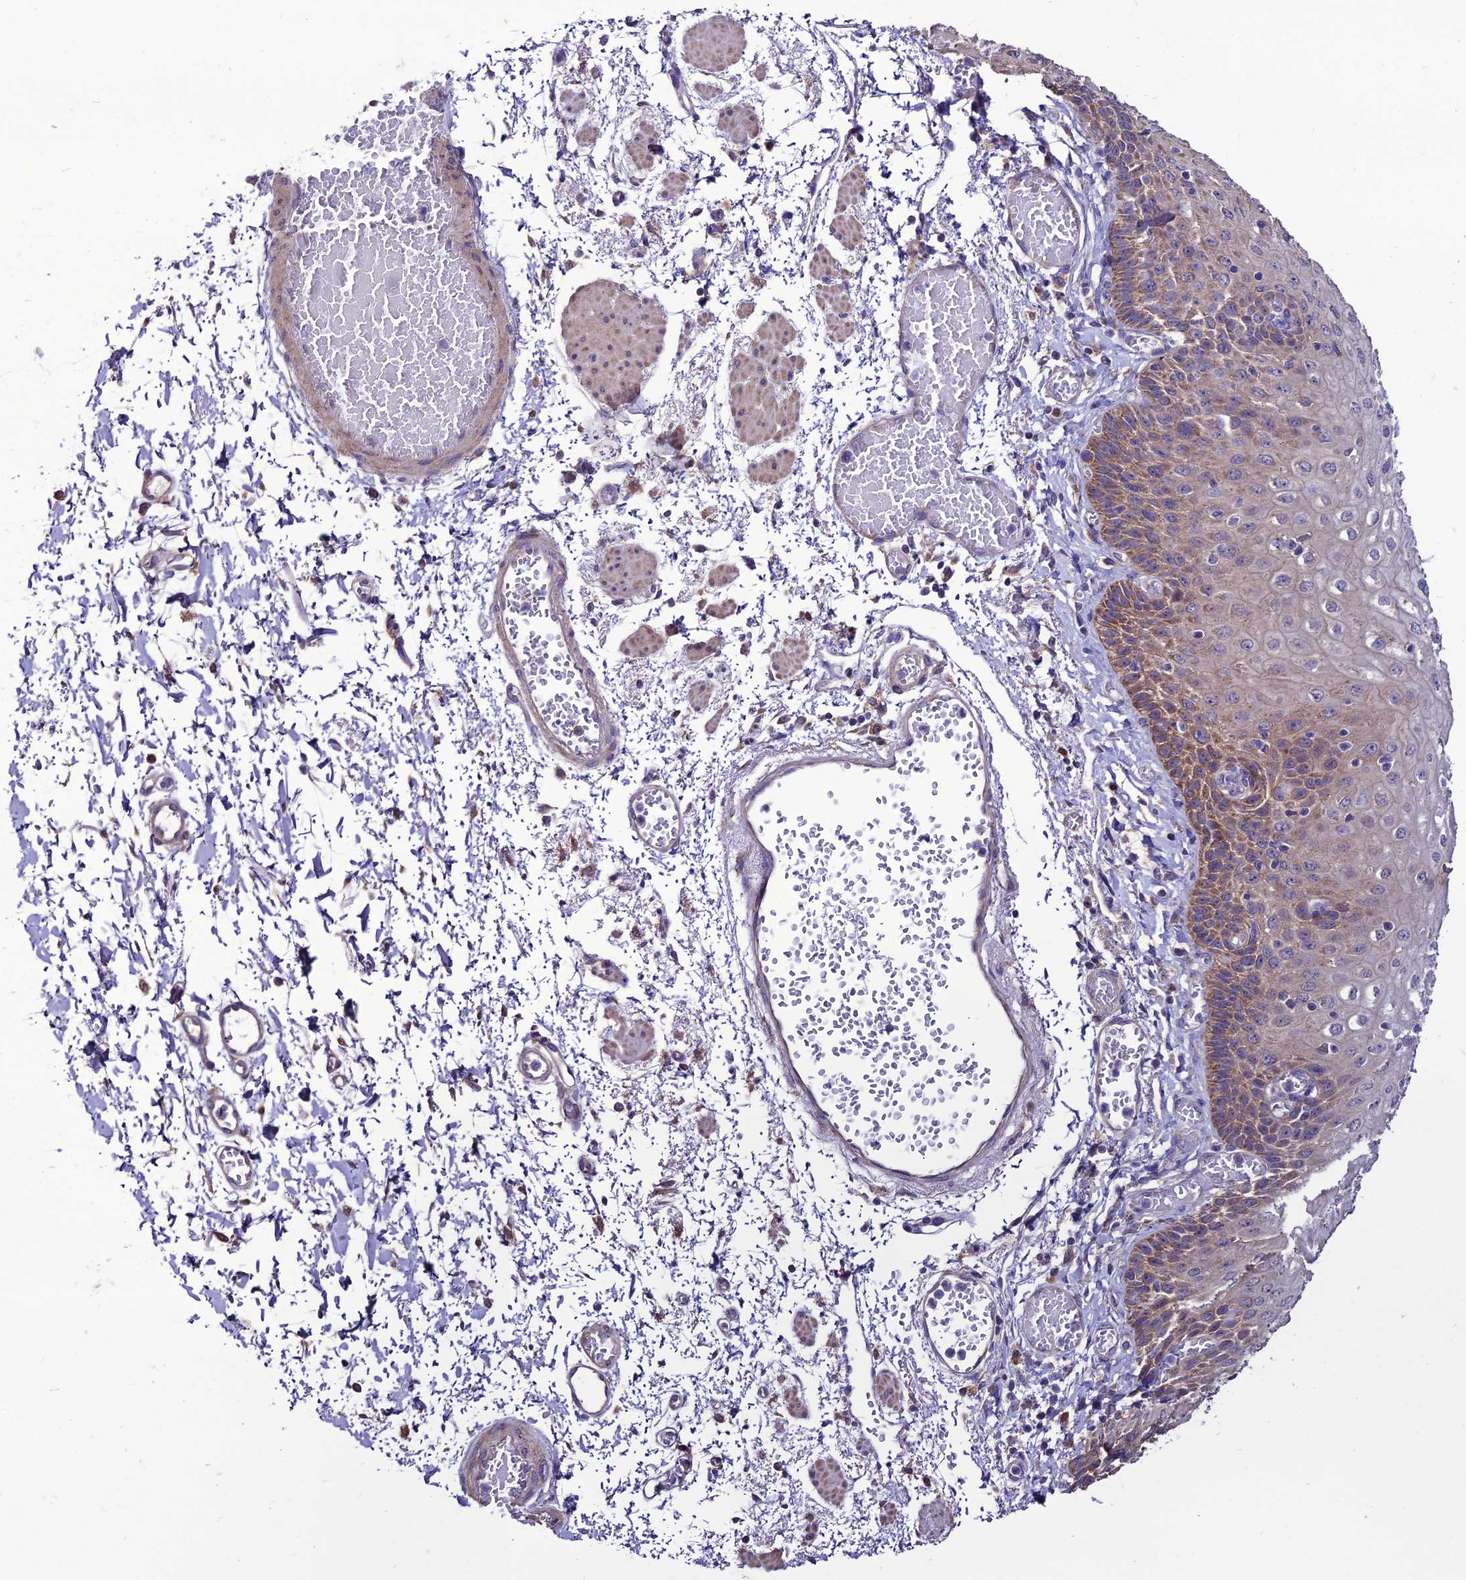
{"staining": {"intensity": "moderate", "quantity": "<25%", "location": "cytoplasmic/membranous"}, "tissue": "esophagus", "cell_type": "Squamous epithelial cells", "image_type": "normal", "snomed": [{"axis": "morphology", "description": "Normal tissue, NOS"}, {"axis": "topography", "description": "Esophagus"}], "caption": "Immunohistochemistry histopathology image of benign esophagus stained for a protein (brown), which reveals low levels of moderate cytoplasmic/membranous expression in about <25% of squamous epithelial cells.", "gene": "HOGA1", "patient": {"sex": "male", "age": 81}}